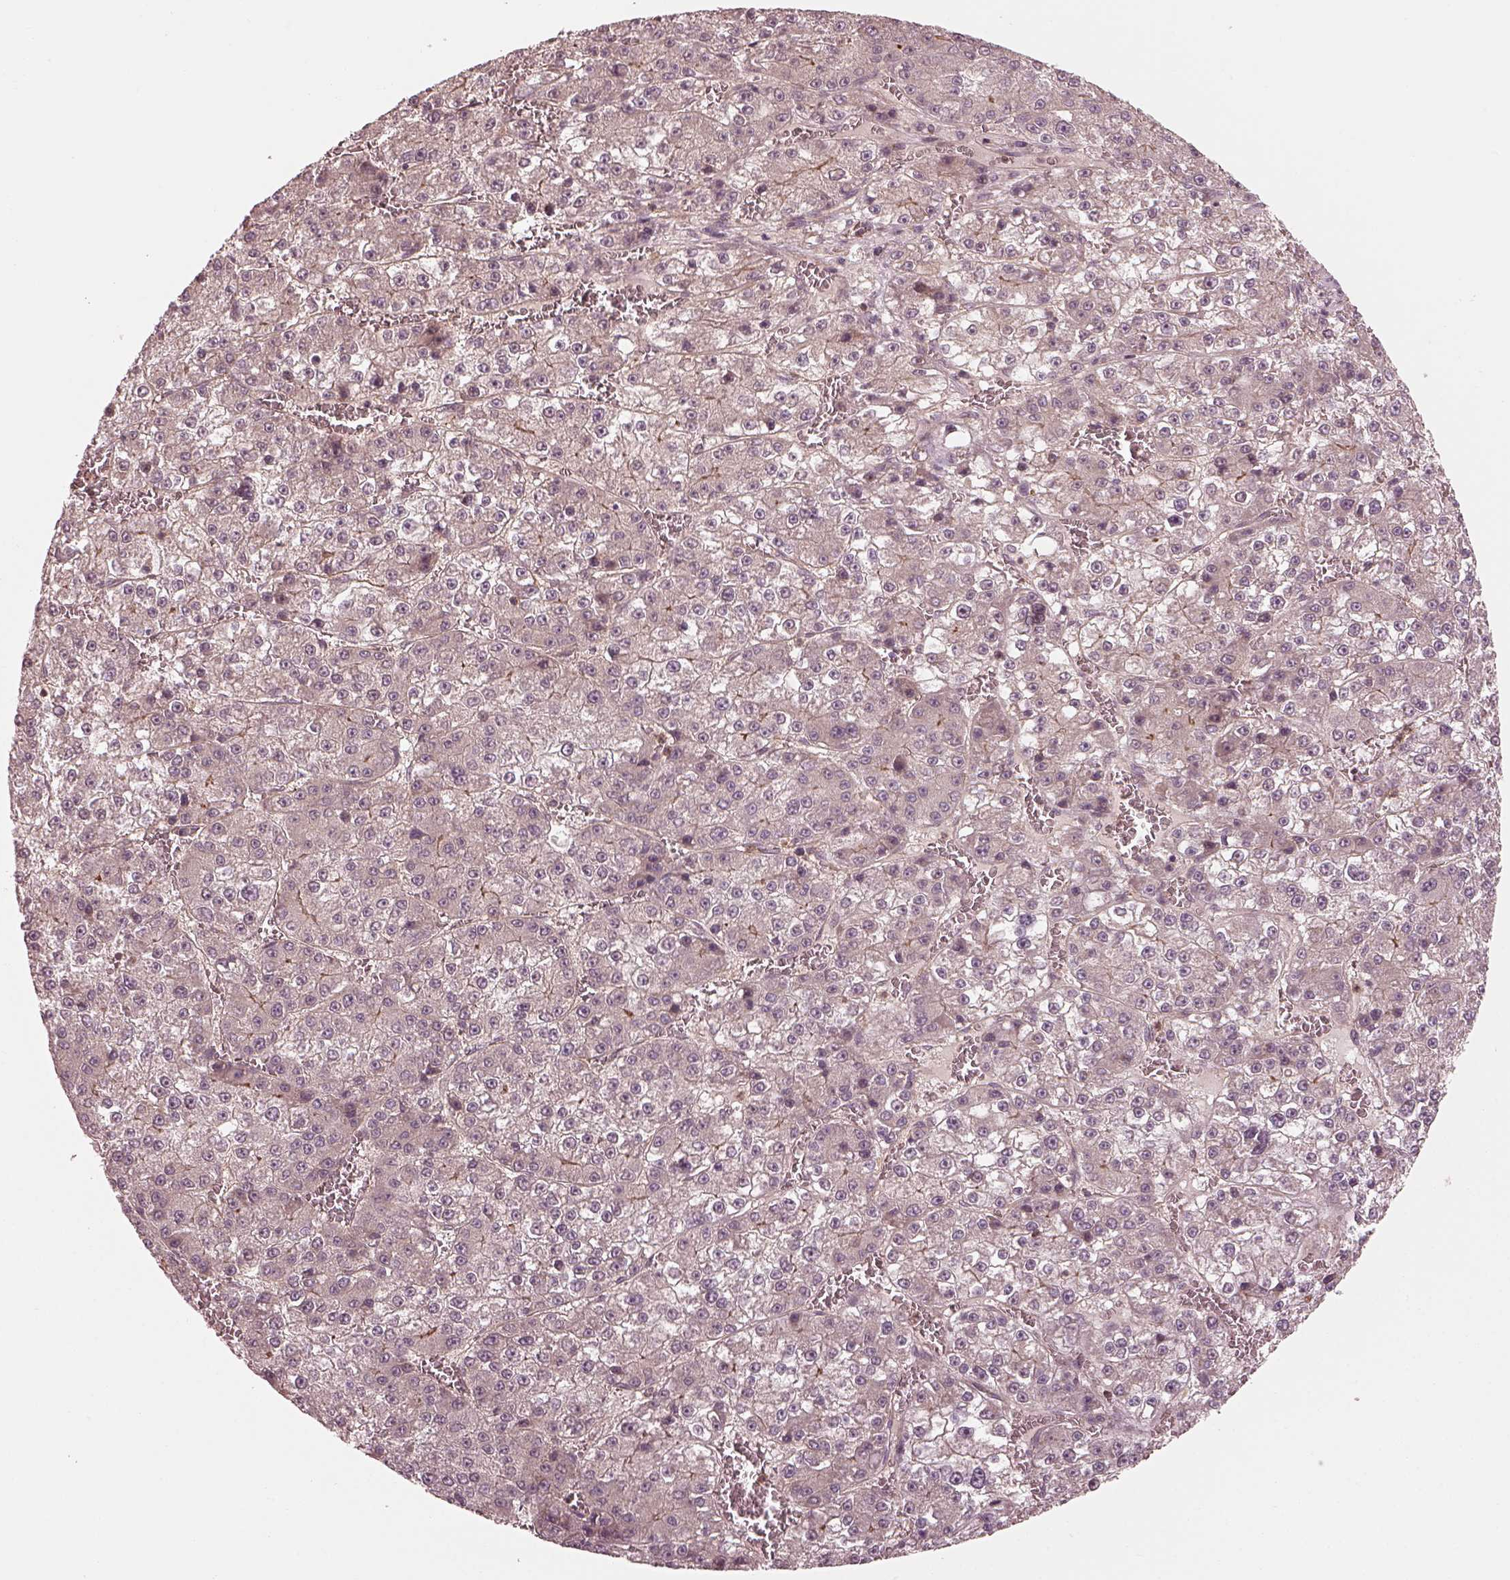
{"staining": {"intensity": "moderate", "quantity": "<25%", "location": "cytoplasmic/membranous"}, "tissue": "liver cancer", "cell_type": "Tumor cells", "image_type": "cancer", "snomed": [{"axis": "morphology", "description": "Carcinoma, Hepatocellular, NOS"}, {"axis": "topography", "description": "Liver"}], "caption": "Immunohistochemistry (DAB (3,3'-diaminobenzidine)) staining of human liver cancer demonstrates moderate cytoplasmic/membranous protein positivity in approximately <25% of tumor cells.", "gene": "FAM107B", "patient": {"sex": "female", "age": 73}}